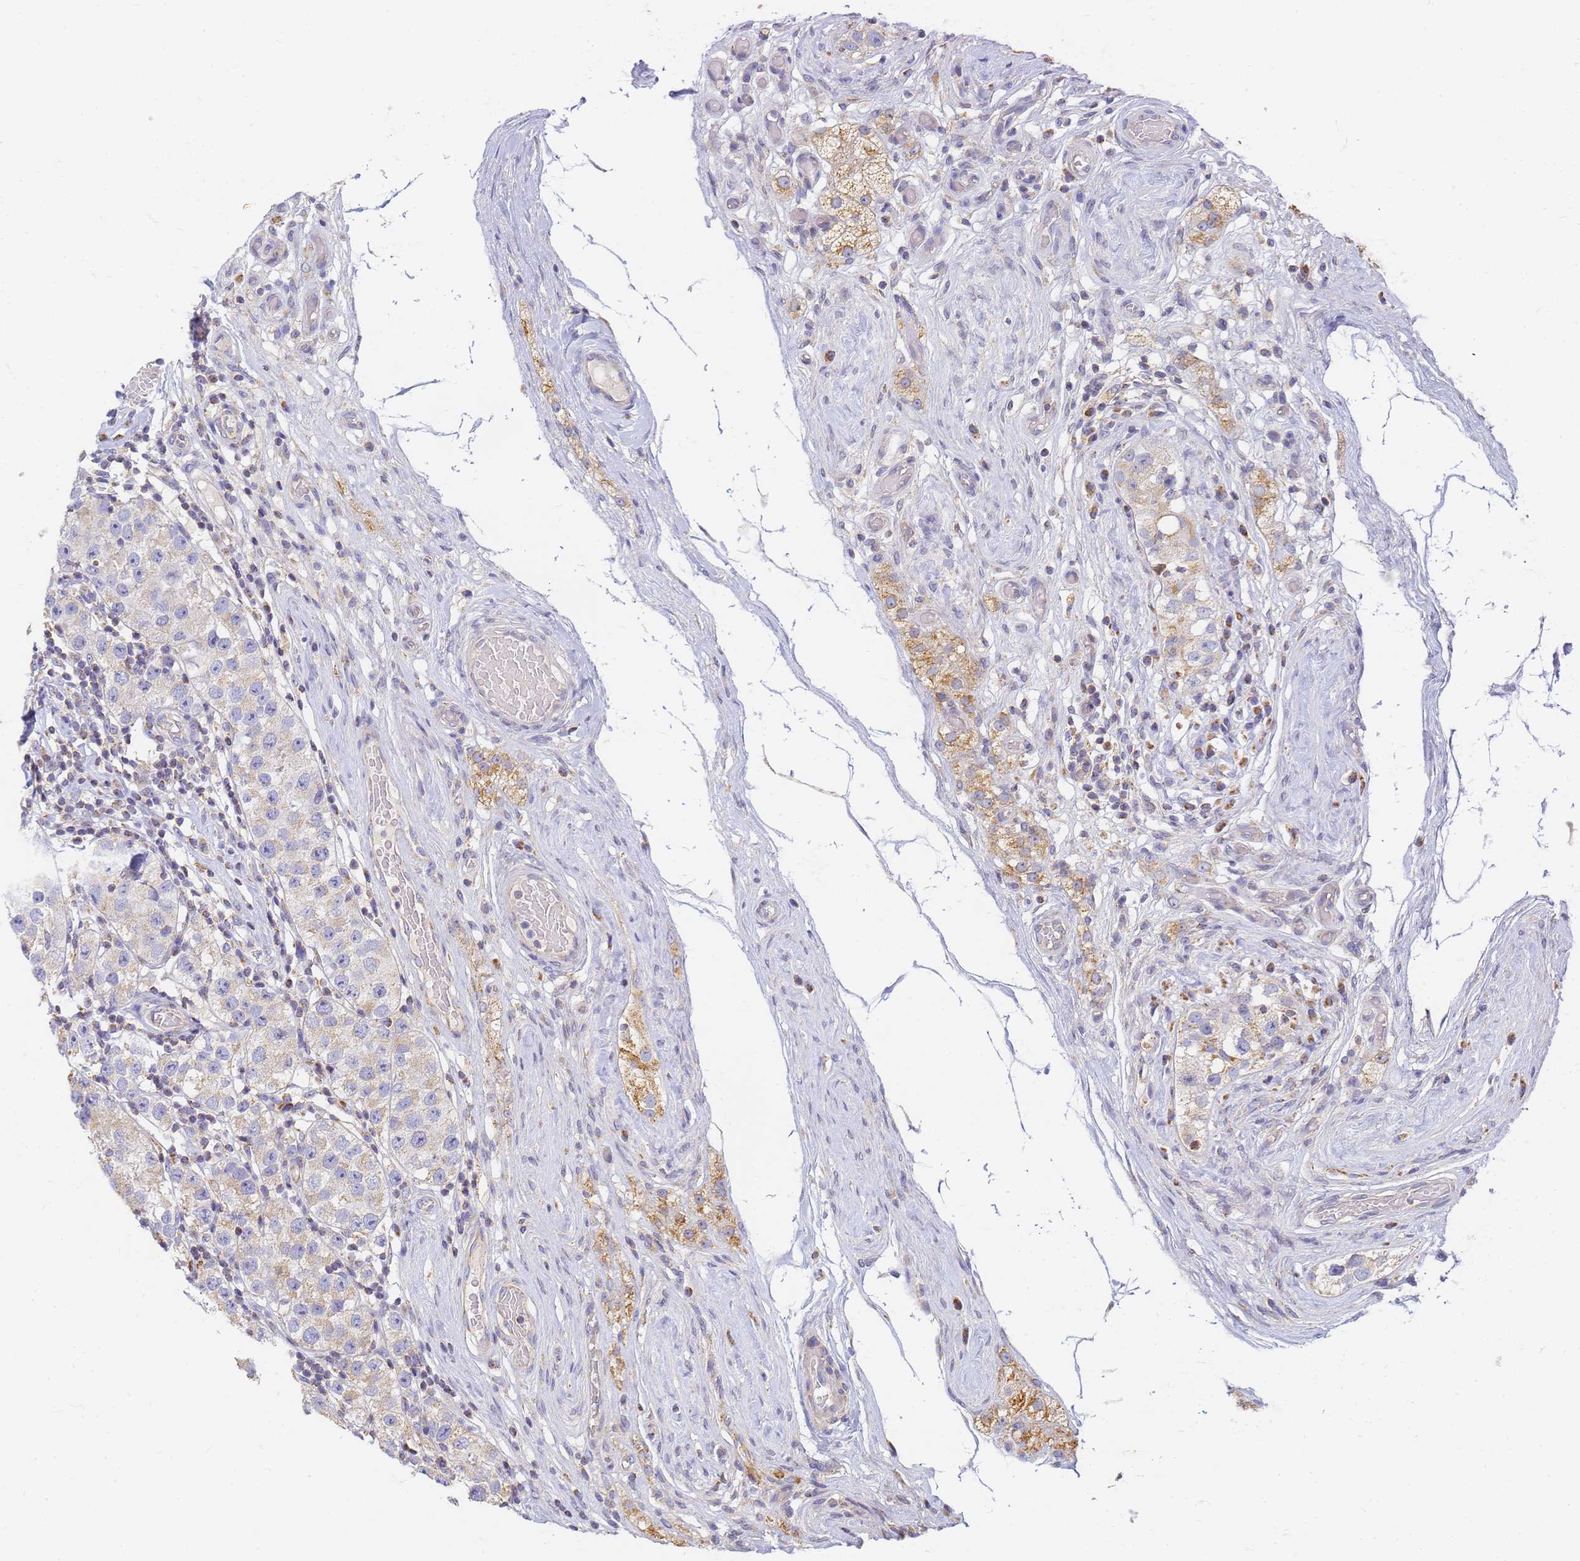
{"staining": {"intensity": "weak", "quantity": "<25%", "location": "cytoplasmic/membranous"}, "tissue": "testis cancer", "cell_type": "Tumor cells", "image_type": "cancer", "snomed": [{"axis": "morphology", "description": "Seminoma, NOS"}, {"axis": "topography", "description": "Testis"}], "caption": "Tumor cells show no significant protein expression in seminoma (testis). Brightfield microscopy of IHC stained with DAB (3,3'-diaminobenzidine) (brown) and hematoxylin (blue), captured at high magnification.", "gene": "UTP23", "patient": {"sex": "male", "age": 34}}